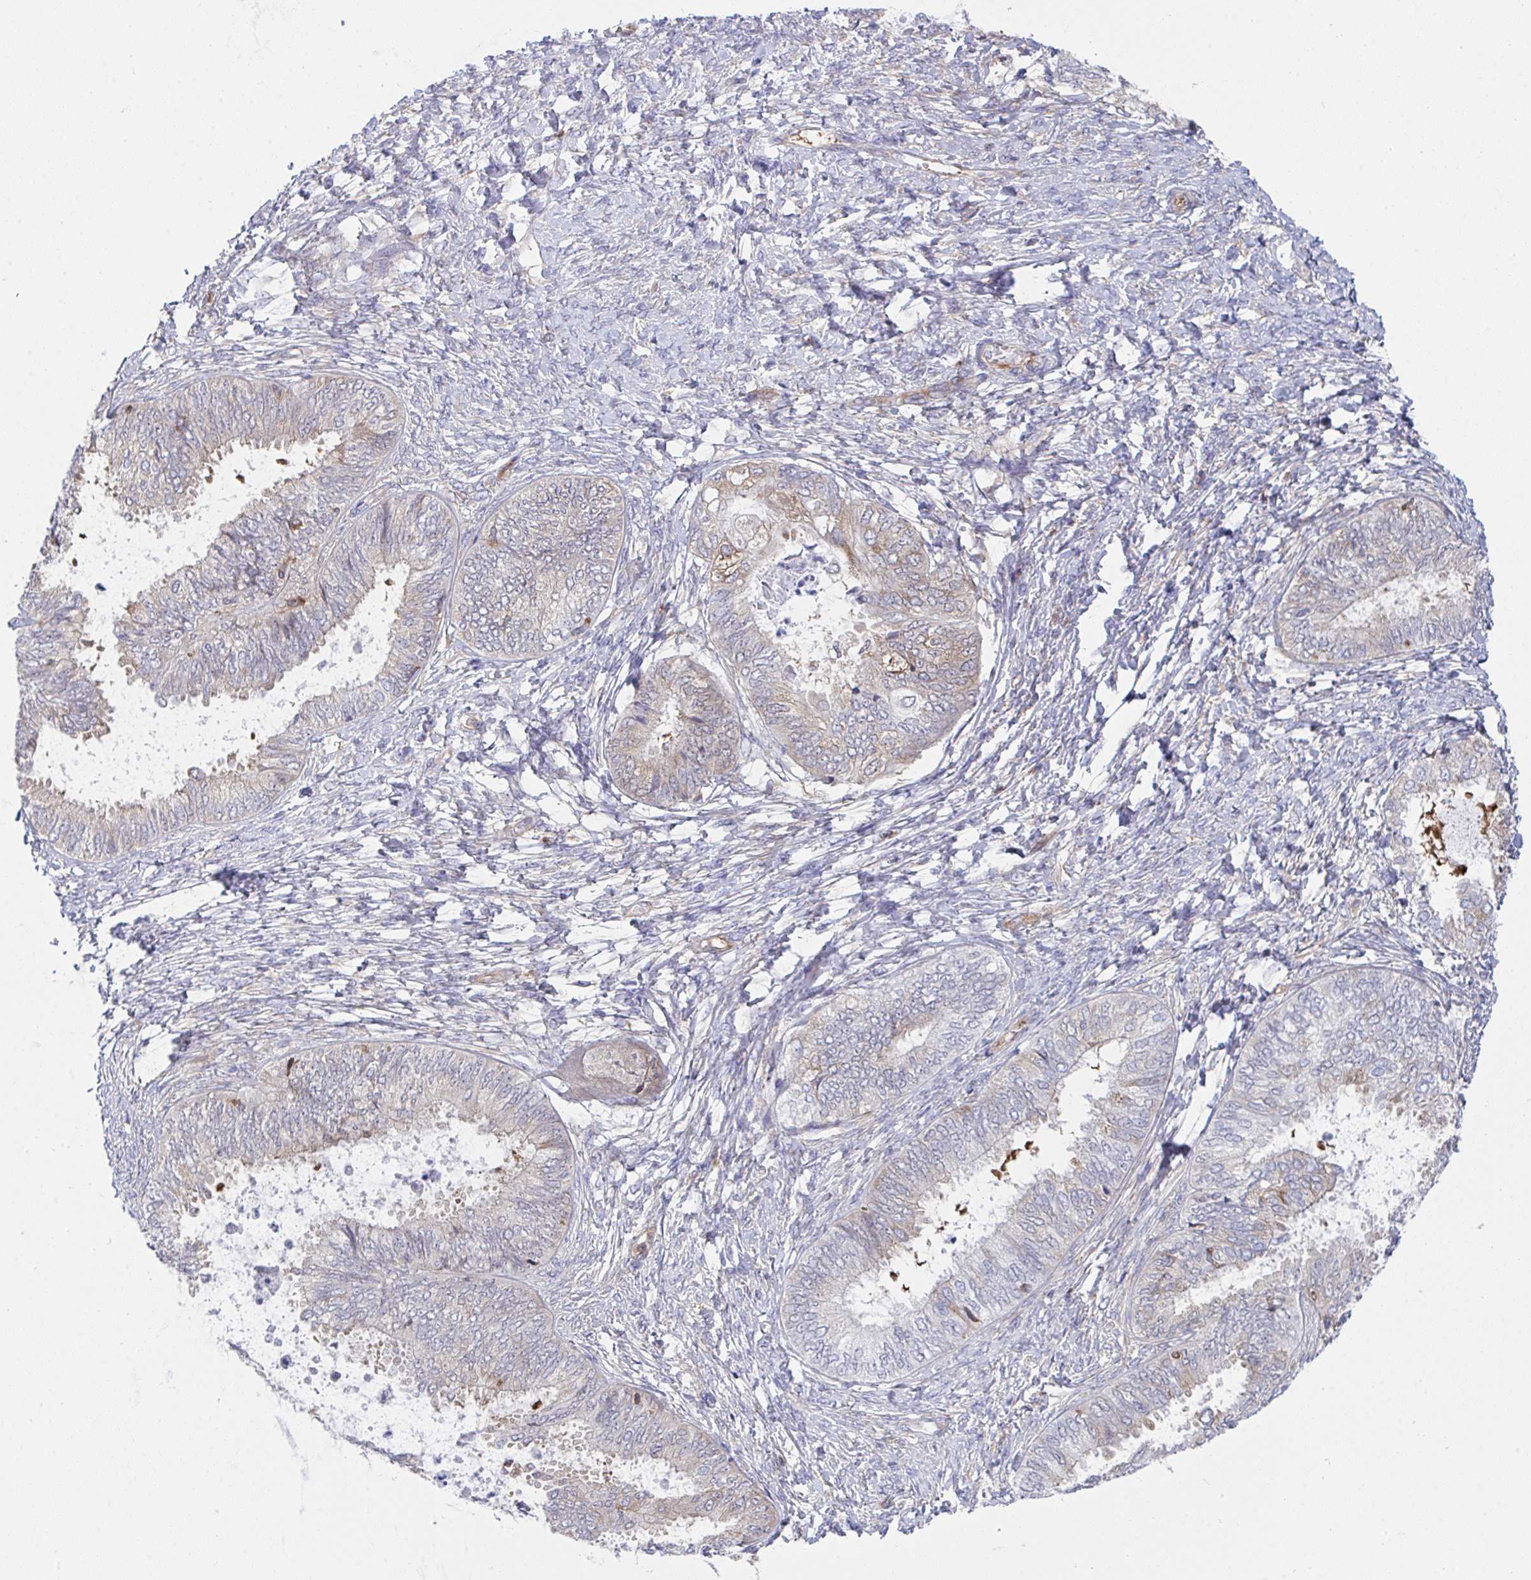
{"staining": {"intensity": "weak", "quantity": "<25%", "location": "cytoplasmic/membranous"}, "tissue": "ovarian cancer", "cell_type": "Tumor cells", "image_type": "cancer", "snomed": [{"axis": "morphology", "description": "Carcinoma, endometroid"}, {"axis": "topography", "description": "Ovary"}], "caption": "Image shows no significant protein positivity in tumor cells of ovarian cancer. Brightfield microscopy of immunohistochemistry (IHC) stained with DAB (3,3'-diaminobenzidine) (brown) and hematoxylin (blue), captured at high magnification.", "gene": "WNK1", "patient": {"sex": "female", "age": 70}}